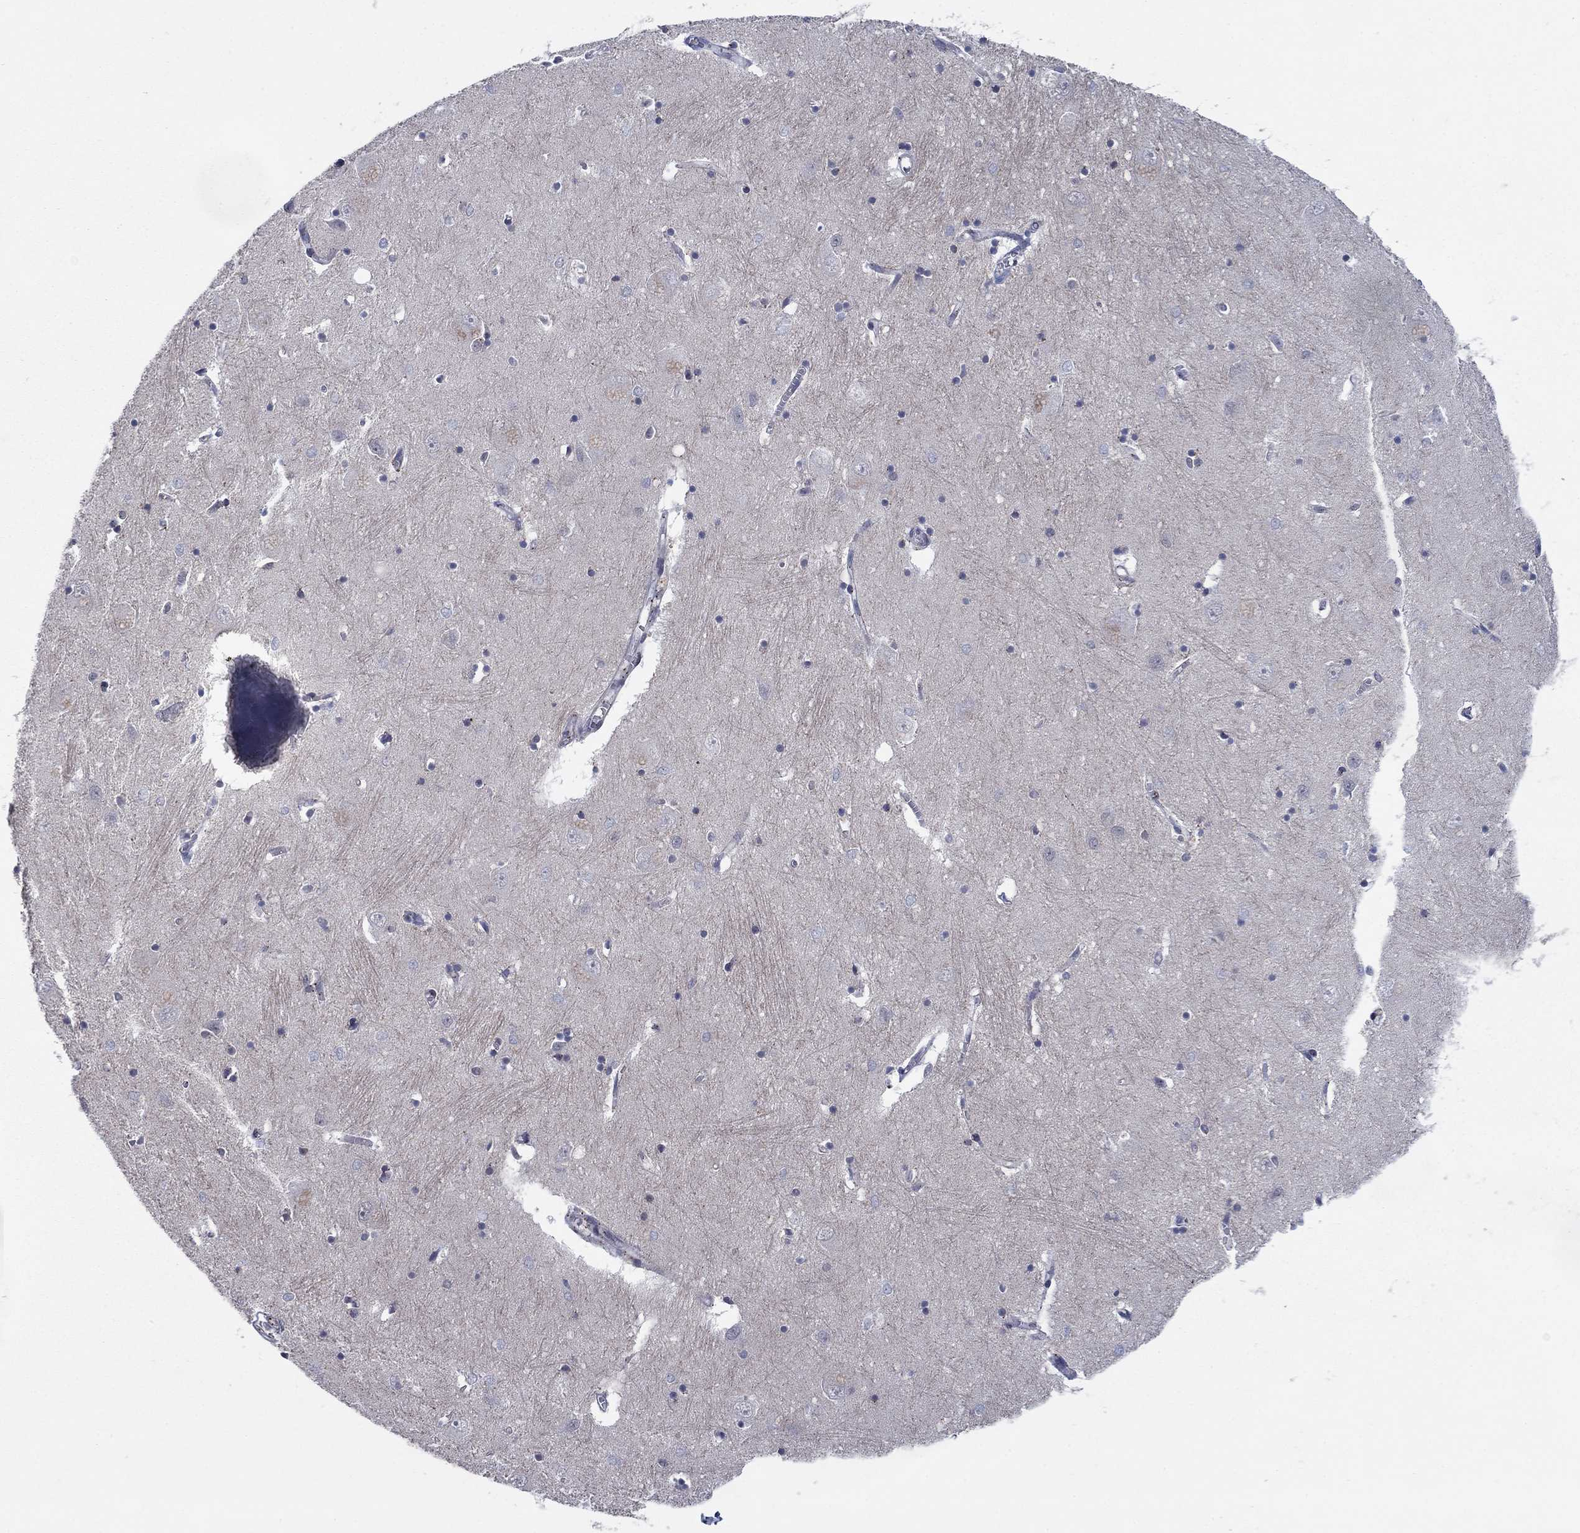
{"staining": {"intensity": "weak", "quantity": "<25%", "location": "nuclear"}, "tissue": "caudate", "cell_type": "Glial cells", "image_type": "normal", "snomed": [{"axis": "morphology", "description": "Normal tissue, NOS"}, {"axis": "topography", "description": "Lateral ventricle wall"}], "caption": "This photomicrograph is of unremarkable caudate stained with IHC to label a protein in brown with the nuclei are counter-stained blue. There is no positivity in glial cells. (DAB (3,3'-diaminobenzidine) IHC, high magnification).", "gene": "SH3RF1", "patient": {"sex": "male", "age": 54}}